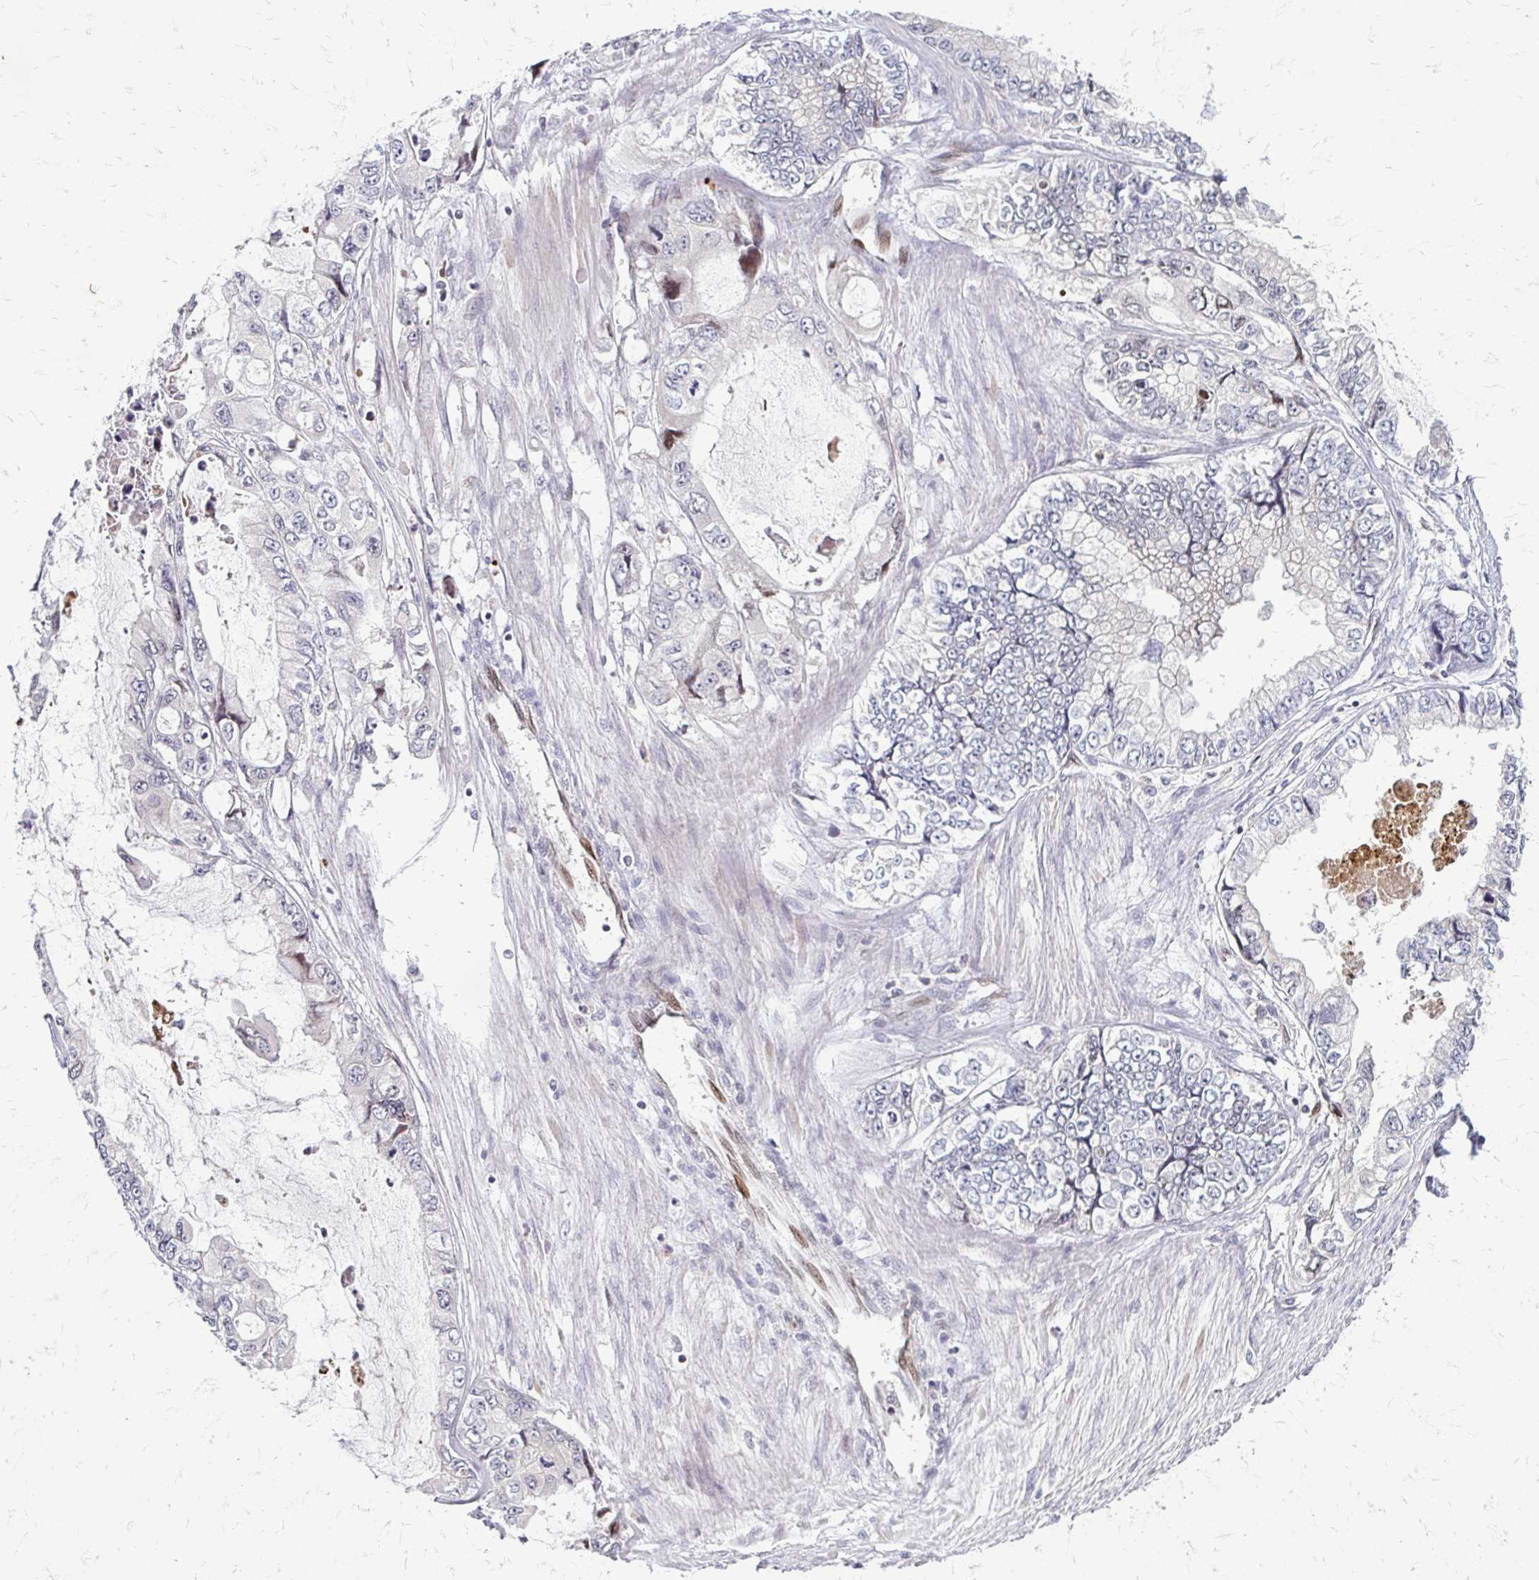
{"staining": {"intensity": "negative", "quantity": "none", "location": "none"}, "tissue": "stomach cancer", "cell_type": "Tumor cells", "image_type": "cancer", "snomed": [{"axis": "morphology", "description": "Adenocarcinoma, NOS"}, {"axis": "topography", "description": "Pancreas"}, {"axis": "topography", "description": "Stomach, upper"}, {"axis": "topography", "description": "Stomach"}], "caption": "Protein analysis of adenocarcinoma (stomach) demonstrates no significant staining in tumor cells. (Brightfield microscopy of DAB (3,3'-diaminobenzidine) IHC at high magnification).", "gene": "TRIR", "patient": {"sex": "male", "age": 77}}